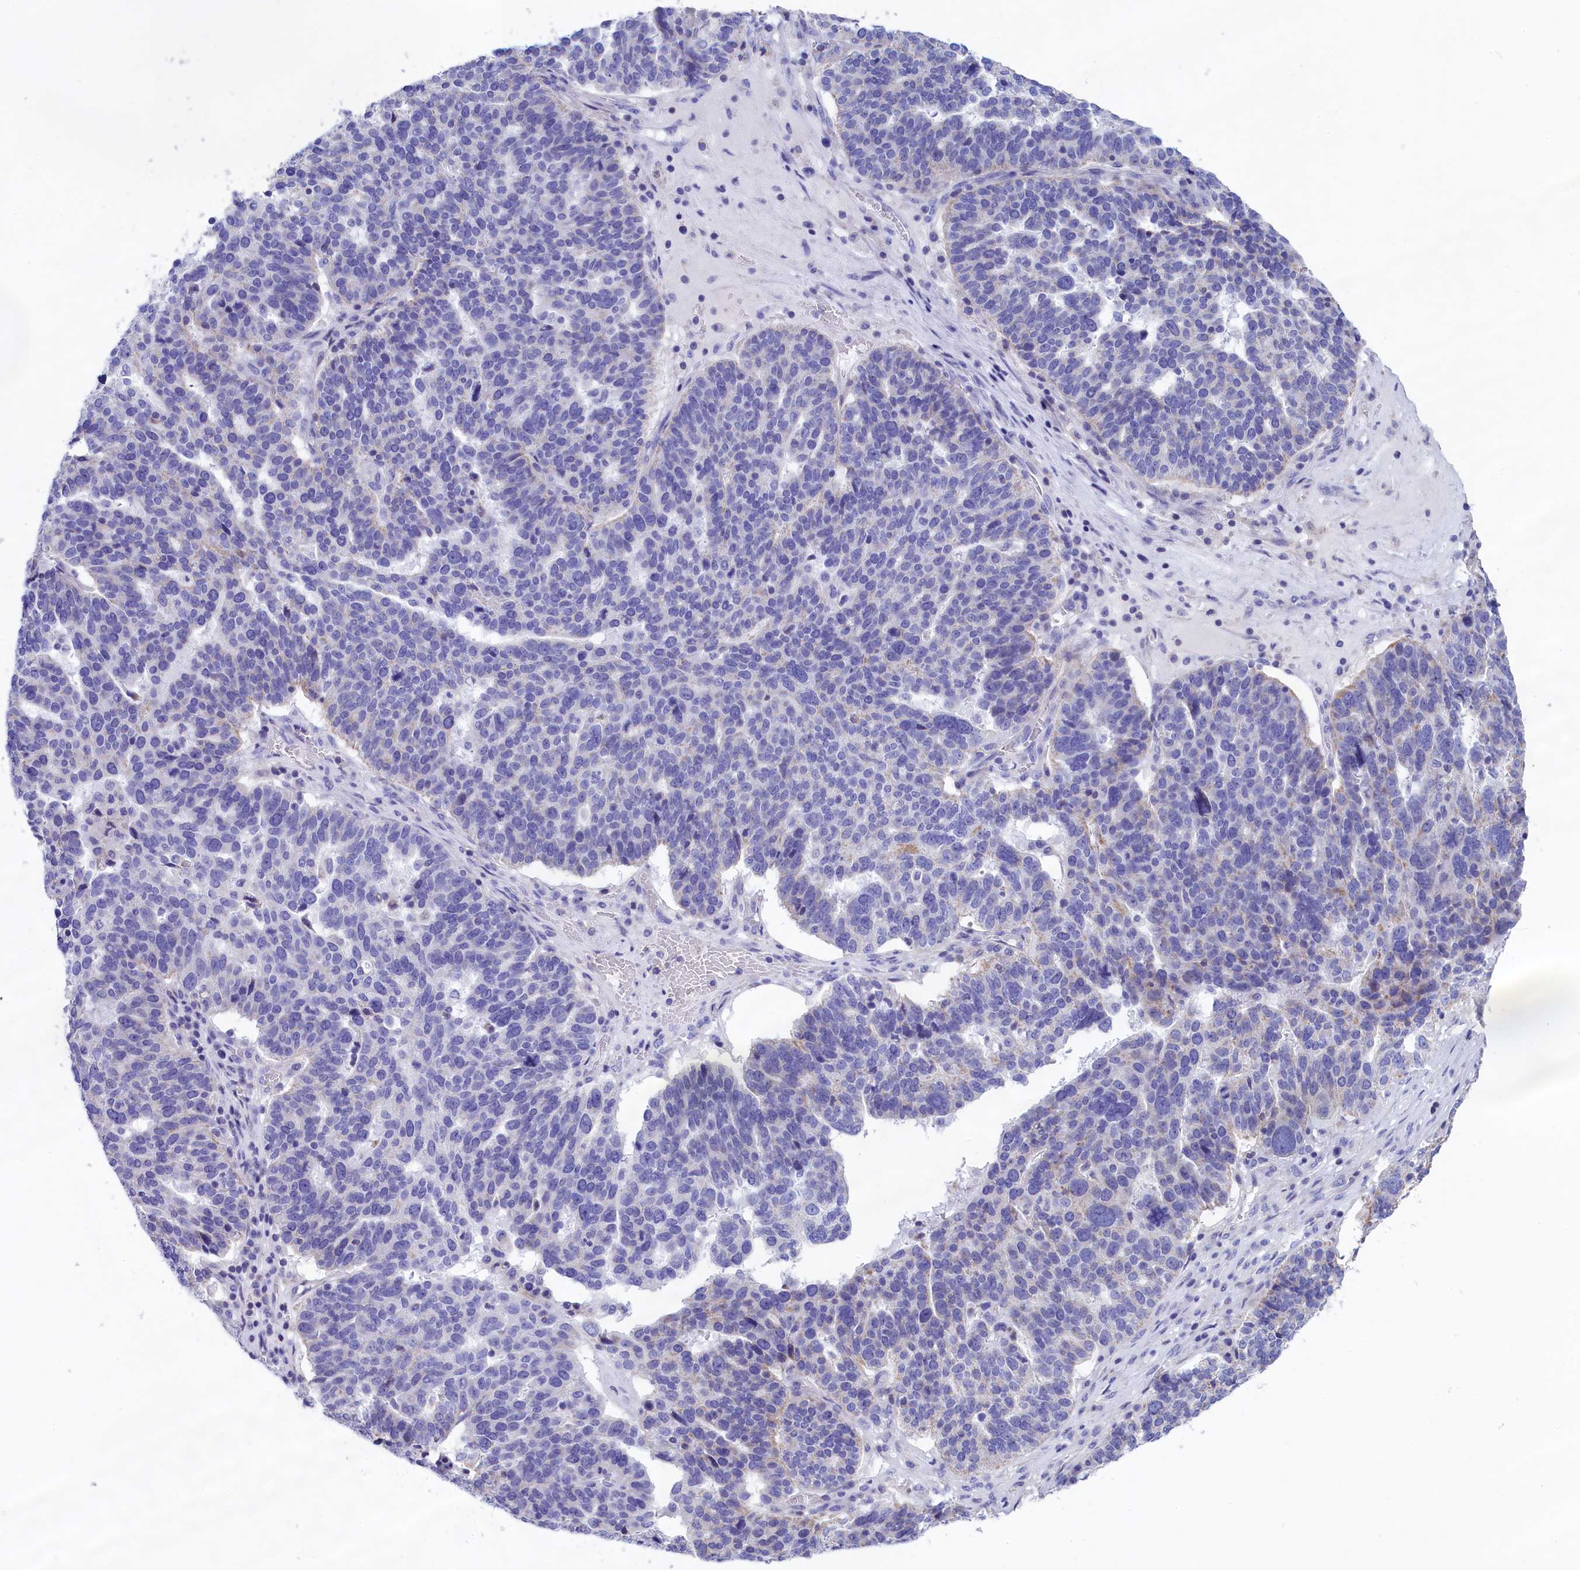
{"staining": {"intensity": "negative", "quantity": "none", "location": "none"}, "tissue": "ovarian cancer", "cell_type": "Tumor cells", "image_type": "cancer", "snomed": [{"axis": "morphology", "description": "Cystadenocarcinoma, serous, NOS"}, {"axis": "topography", "description": "Ovary"}], "caption": "Tumor cells are negative for protein expression in human serous cystadenocarcinoma (ovarian). (Stains: DAB (3,3'-diaminobenzidine) immunohistochemistry (IHC) with hematoxylin counter stain, Microscopy: brightfield microscopy at high magnification).", "gene": "PRDM12", "patient": {"sex": "female", "age": 59}}